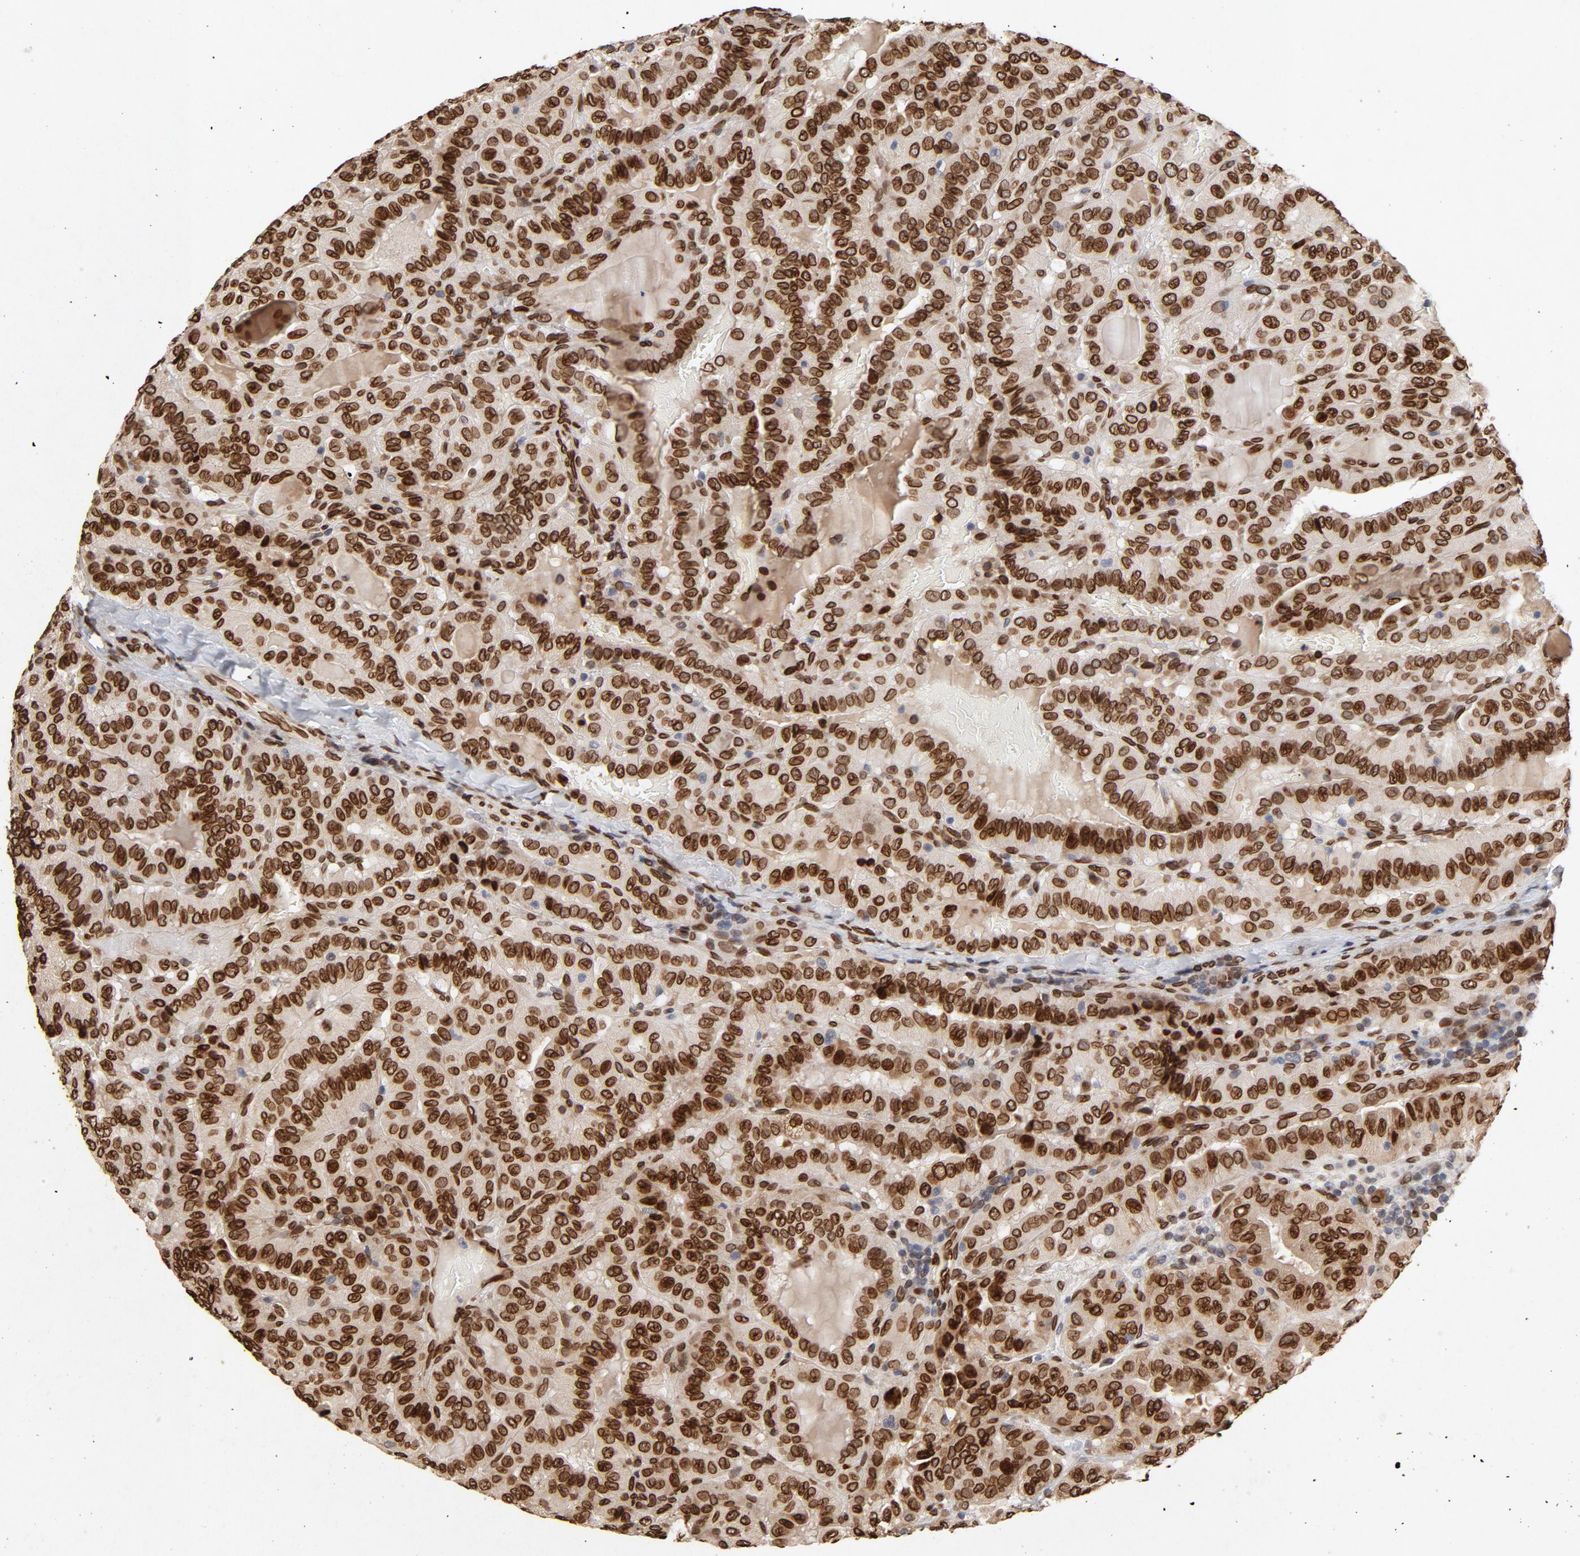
{"staining": {"intensity": "strong", "quantity": ">75%", "location": "cytoplasmic/membranous,nuclear"}, "tissue": "thyroid cancer", "cell_type": "Tumor cells", "image_type": "cancer", "snomed": [{"axis": "morphology", "description": "Papillary adenocarcinoma, NOS"}, {"axis": "topography", "description": "Thyroid gland"}], "caption": "A brown stain labels strong cytoplasmic/membranous and nuclear staining of a protein in human thyroid cancer (papillary adenocarcinoma) tumor cells.", "gene": "LMNA", "patient": {"sex": "male", "age": 77}}